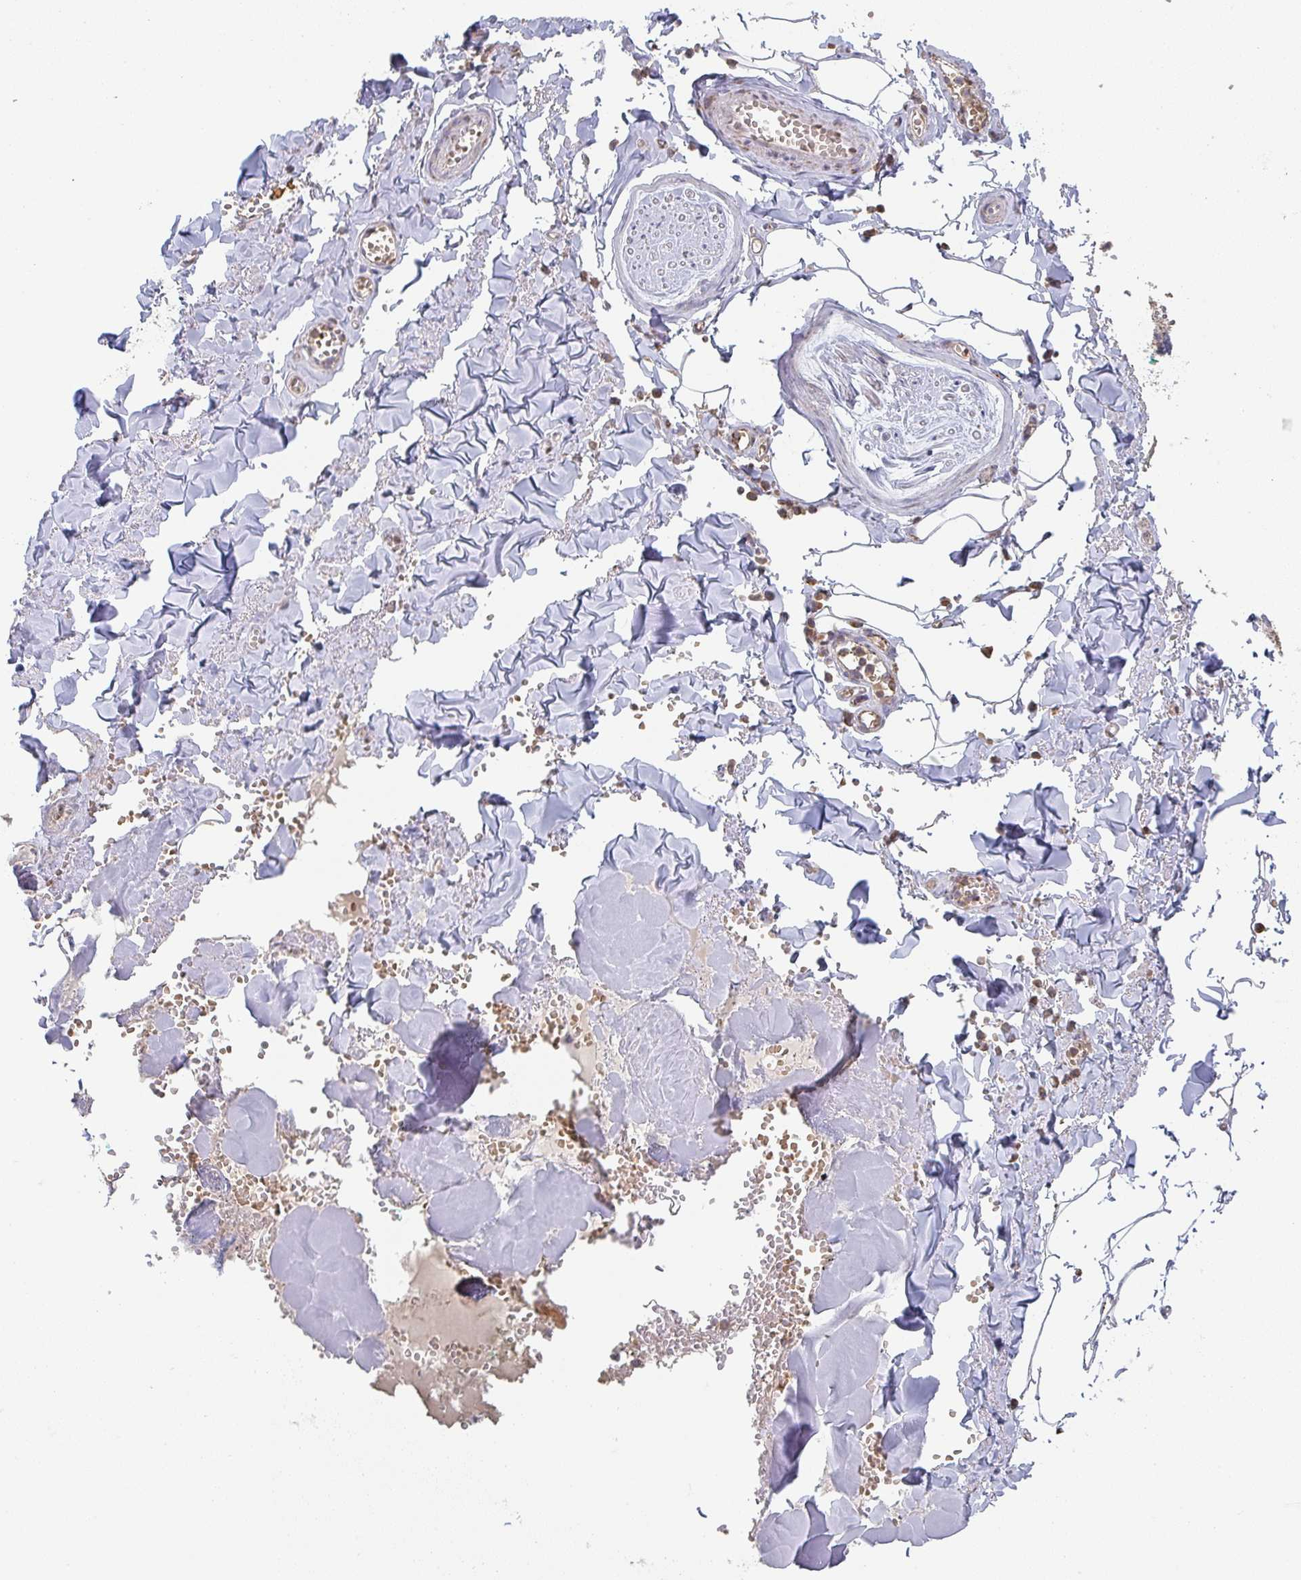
{"staining": {"intensity": "negative", "quantity": "none", "location": "none"}, "tissue": "adipose tissue", "cell_type": "Adipocytes", "image_type": "normal", "snomed": [{"axis": "morphology", "description": "Normal tissue, NOS"}, {"axis": "topography", "description": "Vulva"}, {"axis": "topography", "description": "Peripheral nerve tissue"}], "caption": "Photomicrograph shows no protein positivity in adipocytes of normal adipose tissue.", "gene": "ZNF526", "patient": {"sex": "female", "age": 66}}